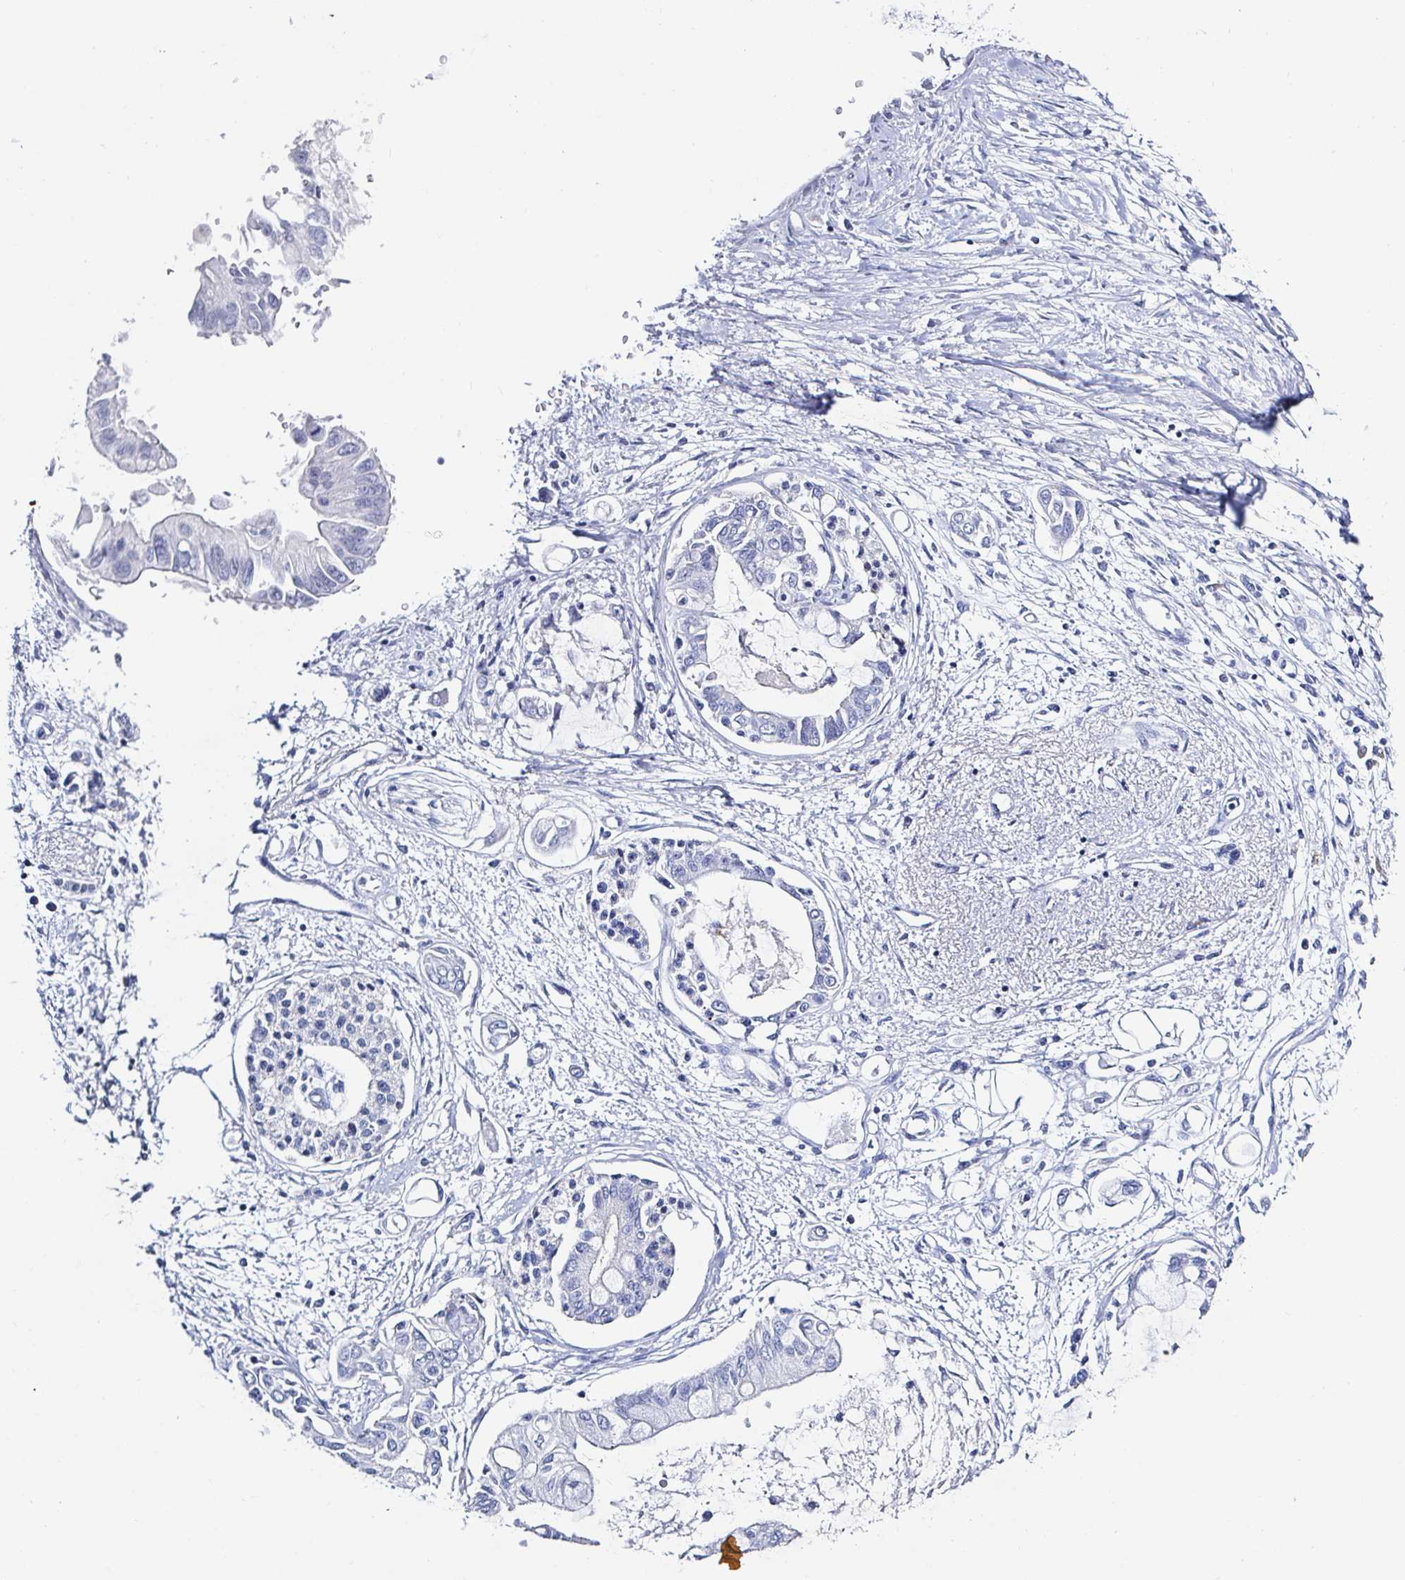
{"staining": {"intensity": "negative", "quantity": "none", "location": "none"}, "tissue": "pancreatic cancer", "cell_type": "Tumor cells", "image_type": "cancer", "snomed": [{"axis": "morphology", "description": "Adenocarcinoma, NOS"}, {"axis": "topography", "description": "Pancreas"}], "caption": "The photomicrograph exhibits no staining of tumor cells in pancreatic cancer. (Immunohistochemistry, brightfield microscopy, high magnification).", "gene": "OR10K1", "patient": {"sex": "female", "age": 77}}